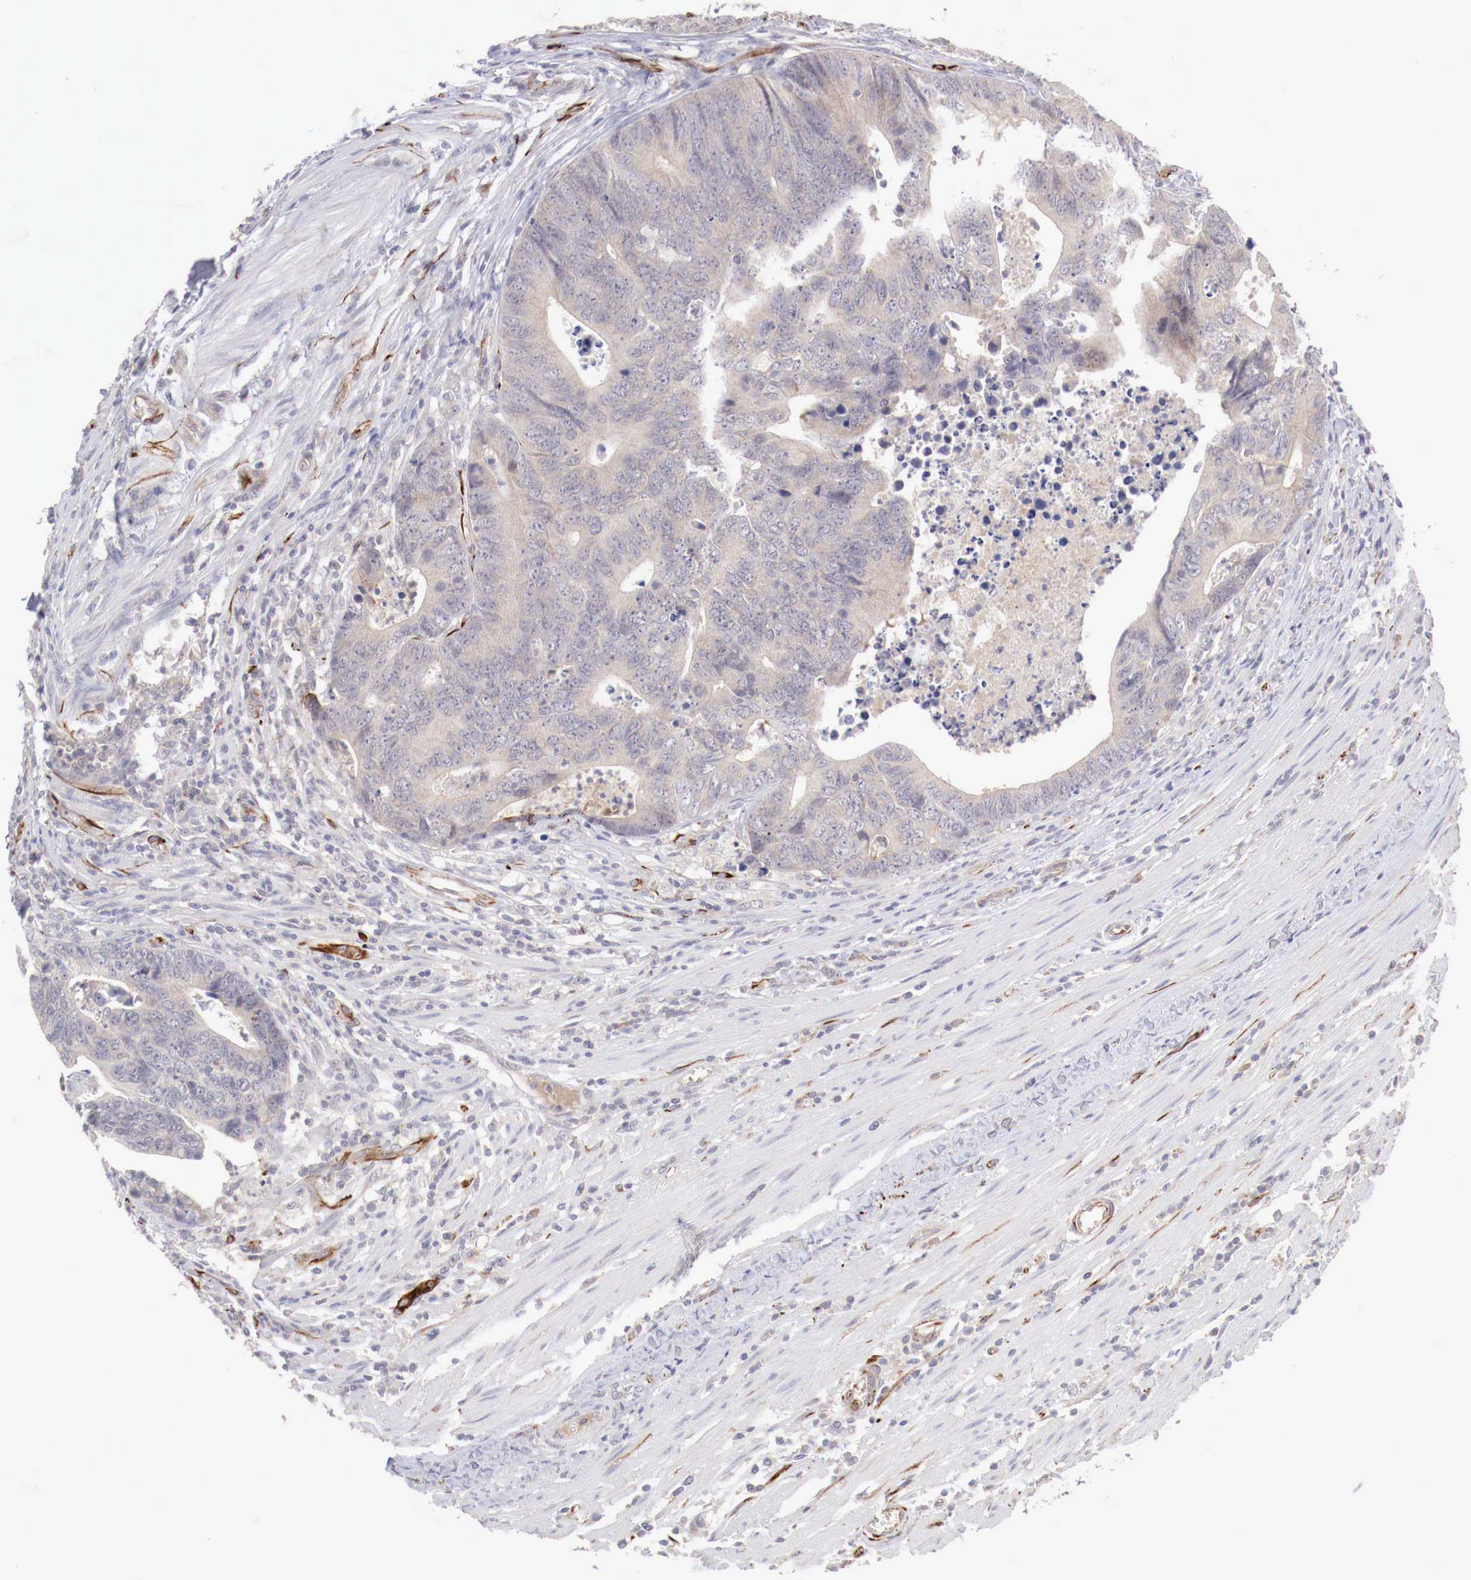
{"staining": {"intensity": "negative", "quantity": "none", "location": "none"}, "tissue": "colorectal cancer", "cell_type": "Tumor cells", "image_type": "cancer", "snomed": [{"axis": "morphology", "description": "Adenocarcinoma, NOS"}, {"axis": "topography", "description": "Colon"}], "caption": "Micrograph shows no protein staining in tumor cells of adenocarcinoma (colorectal) tissue.", "gene": "WT1", "patient": {"sex": "female", "age": 78}}